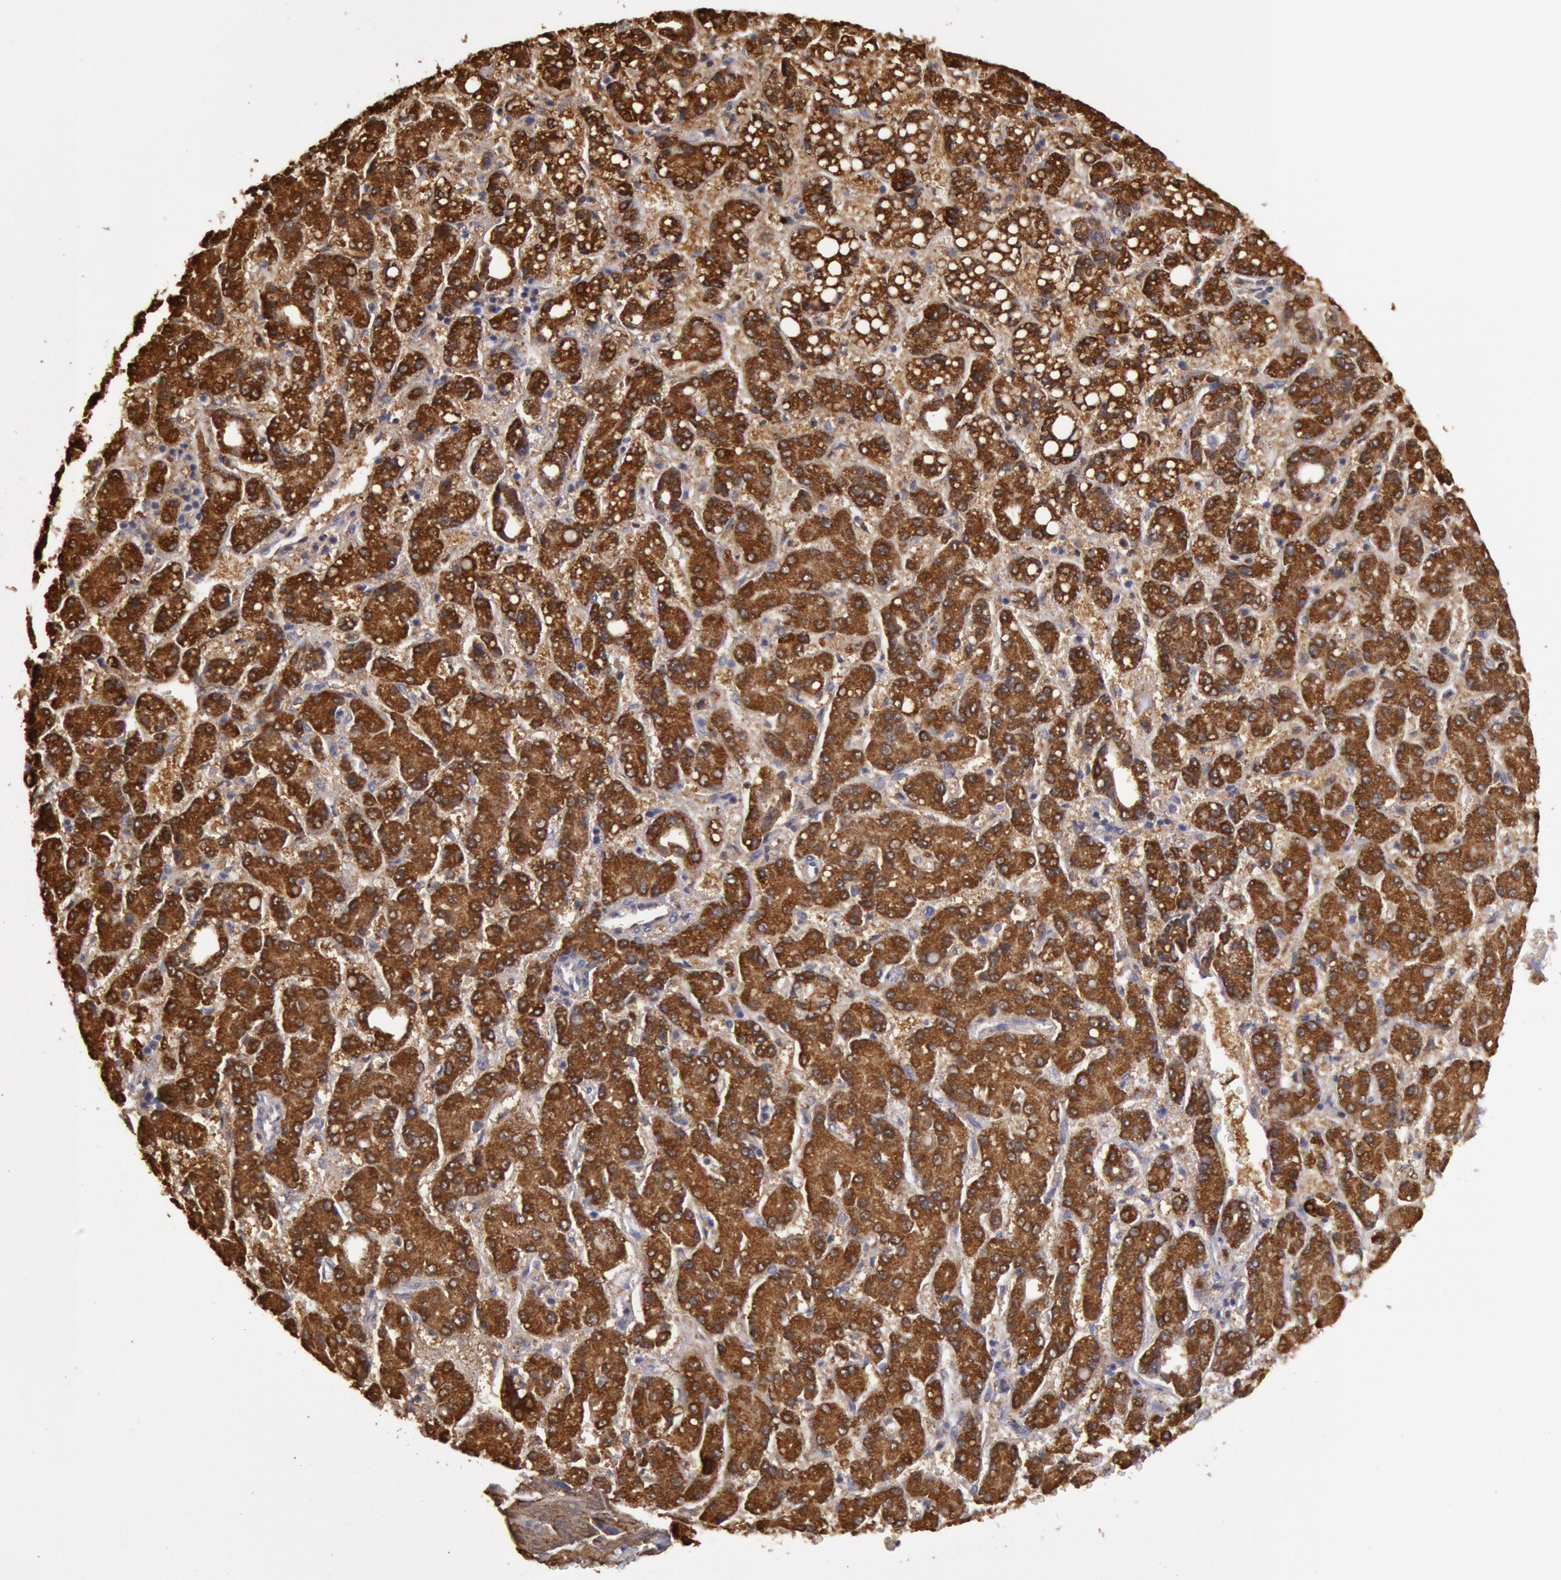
{"staining": {"intensity": "strong", "quantity": ">75%", "location": "cytoplasmic/membranous"}, "tissue": "liver cancer", "cell_type": "Tumor cells", "image_type": "cancer", "snomed": [{"axis": "morphology", "description": "Carcinoma, Hepatocellular, NOS"}, {"axis": "topography", "description": "Liver"}], "caption": "Protein staining of liver cancer tissue reveals strong cytoplasmic/membranous positivity in about >75% of tumor cells. (brown staining indicates protein expression, while blue staining denotes nuclei).", "gene": "MPST", "patient": {"sex": "male", "age": 69}}